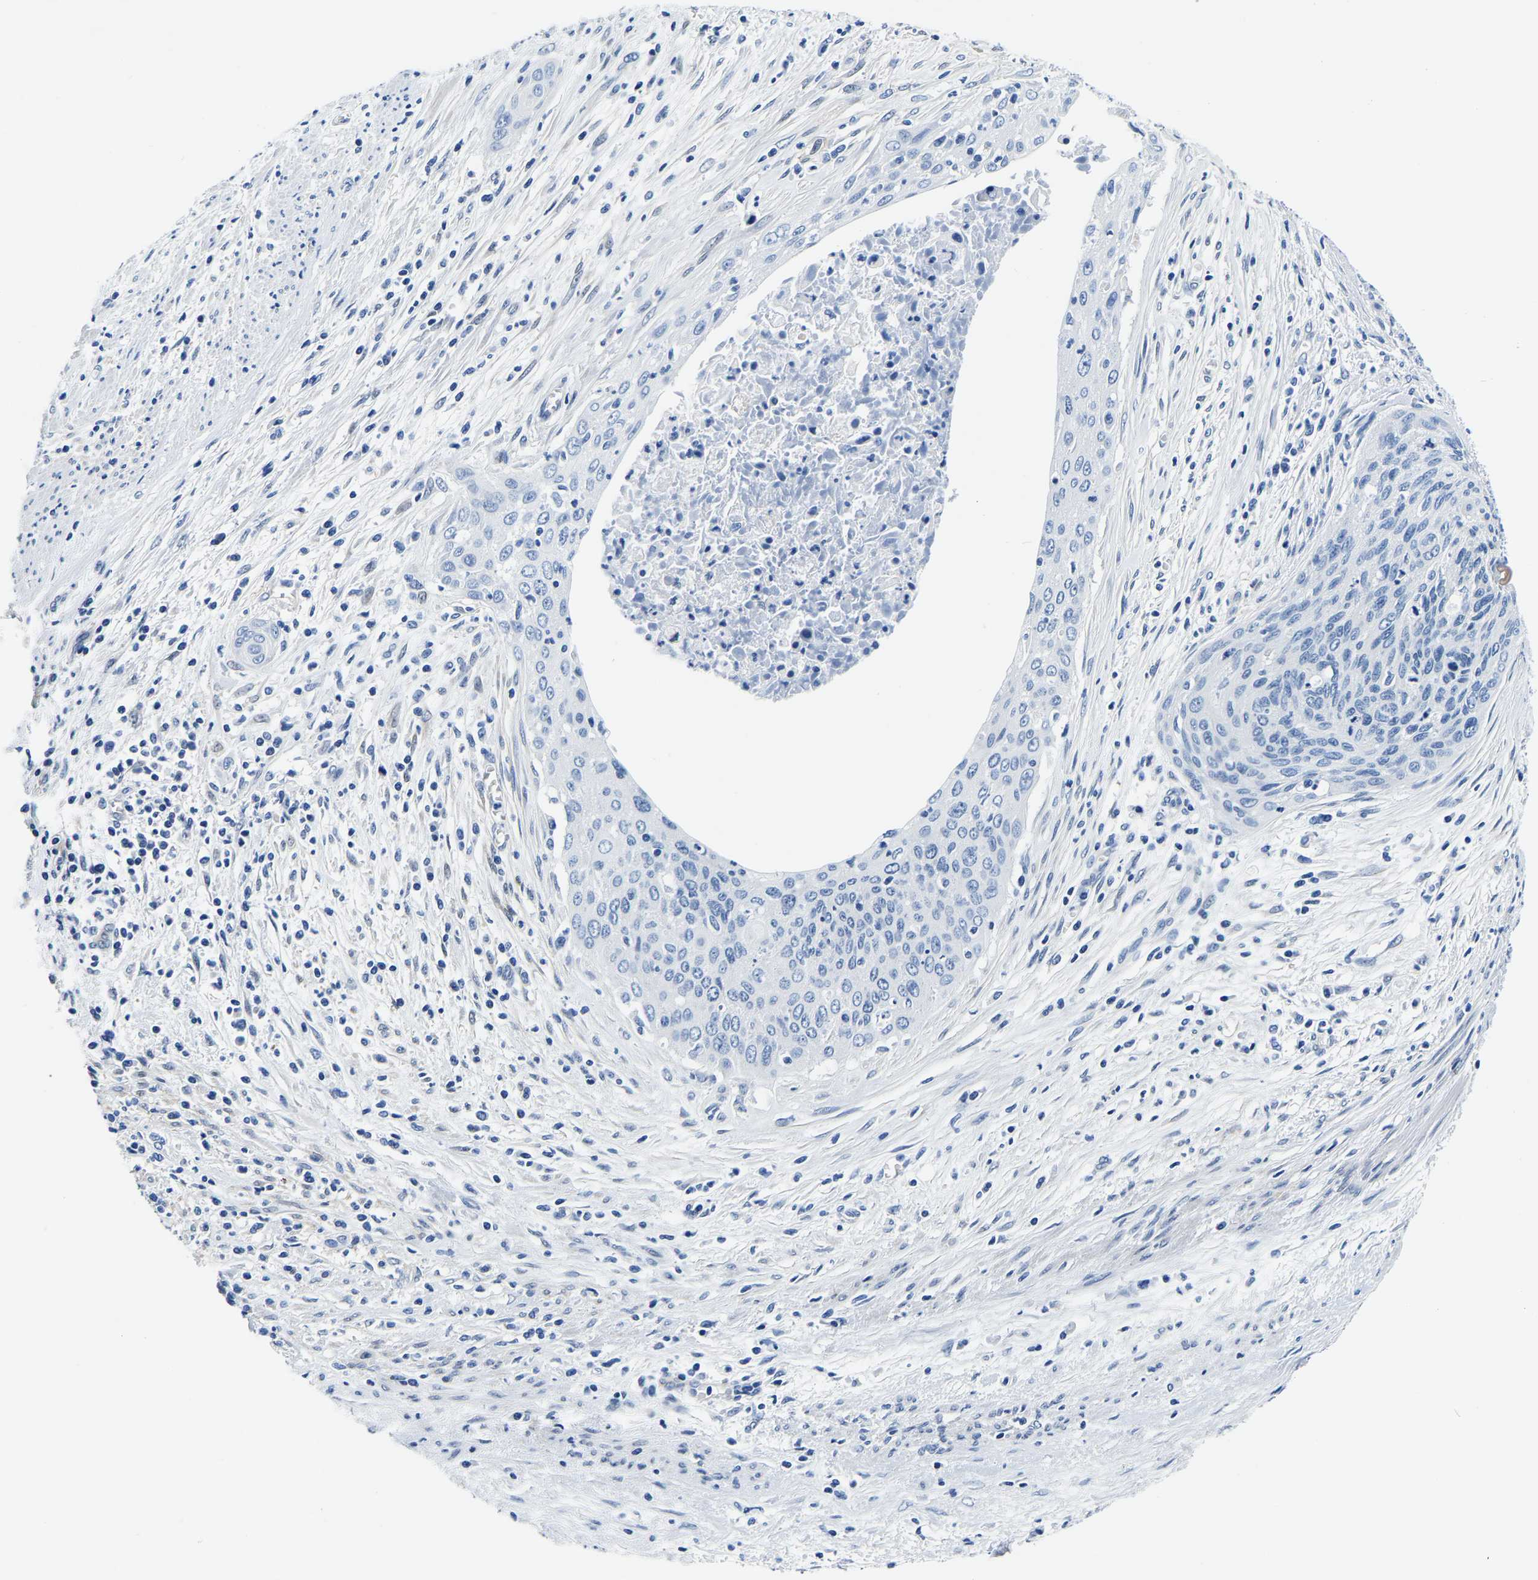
{"staining": {"intensity": "negative", "quantity": "none", "location": "none"}, "tissue": "cervical cancer", "cell_type": "Tumor cells", "image_type": "cancer", "snomed": [{"axis": "morphology", "description": "Squamous cell carcinoma, NOS"}, {"axis": "topography", "description": "Cervix"}], "caption": "Cervical cancer was stained to show a protein in brown. There is no significant staining in tumor cells.", "gene": "ACO1", "patient": {"sex": "female", "age": 55}}